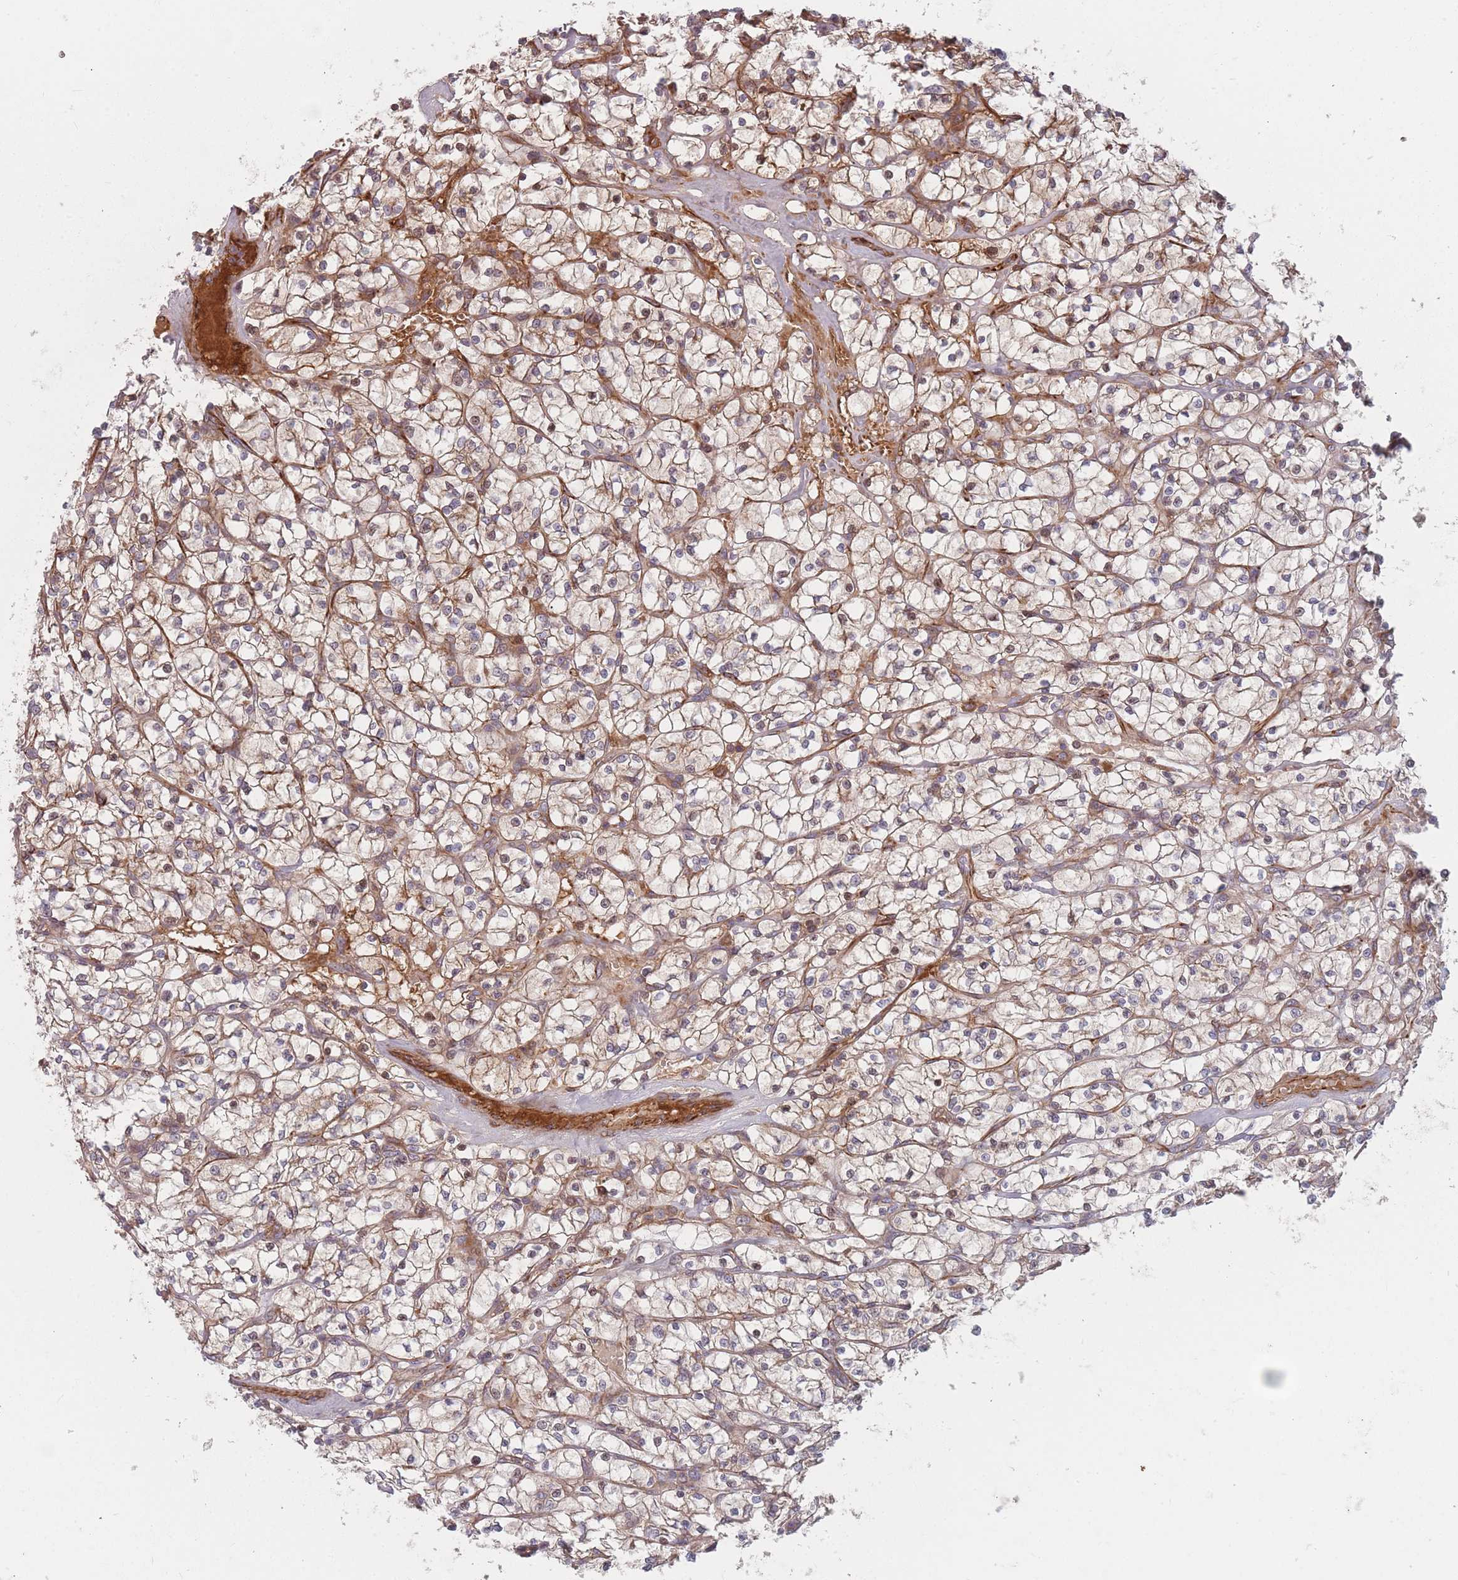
{"staining": {"intensity": "weak", "quantity": ">75%", "location": "cytoplasmic/membranous"}, "tissue": "renal cancer", "cell_type": "Tumor cells", "image_type": "cancer", "snomed": [{"axis": "morphology", "description": "Adenocarcinoma, NOS"}, {"axis": "topography", "description": "Kidney"}], "caption": "Renal cancer (adenocarcinoma) tissue reveals weak cytoplasmic/membranous expression in about >75% of tumor cells", "gene": "EEF1AKMT2", "patient": {"sex": "female", "age": 64}}